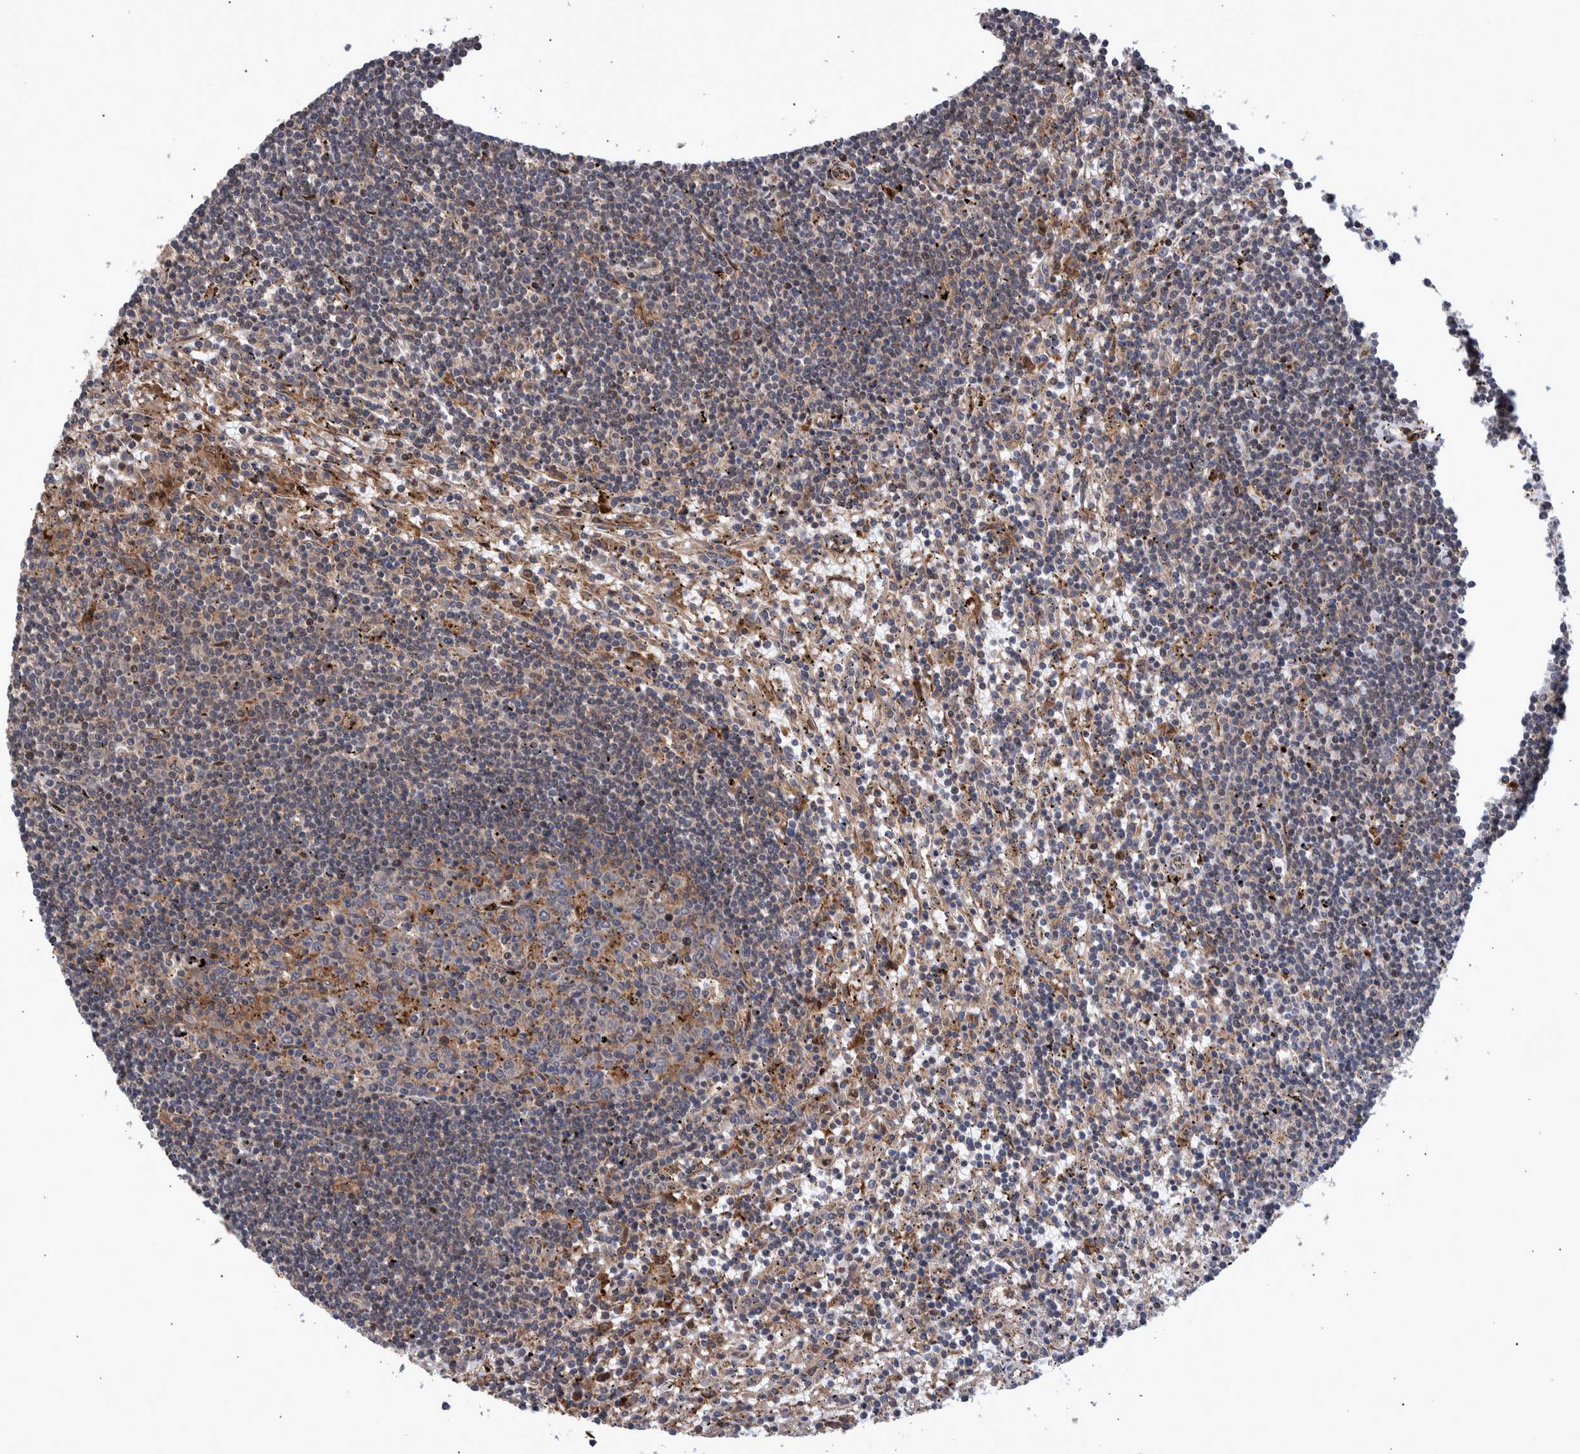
{"staining": {"intensity": "weak", "quantity": "<25%", "location": "cytoplasmic/membranous"}, "tissue": "lymphoma", "cell_type": "Tumor cells", "image_type": "cancer", "snomed": [{"axis": "morphology", "description": "Malignant lymphoma, non-Hodgkin's type, Low grade"}, {"axis": "topography", "description": "Spleen"}], "caption": "DAB immunohistochemical staining of lymphoma exhibits no significant expression in tumor cells.", "gene": "SHISA6", "patient": {"sex": "male", "age": 76}}